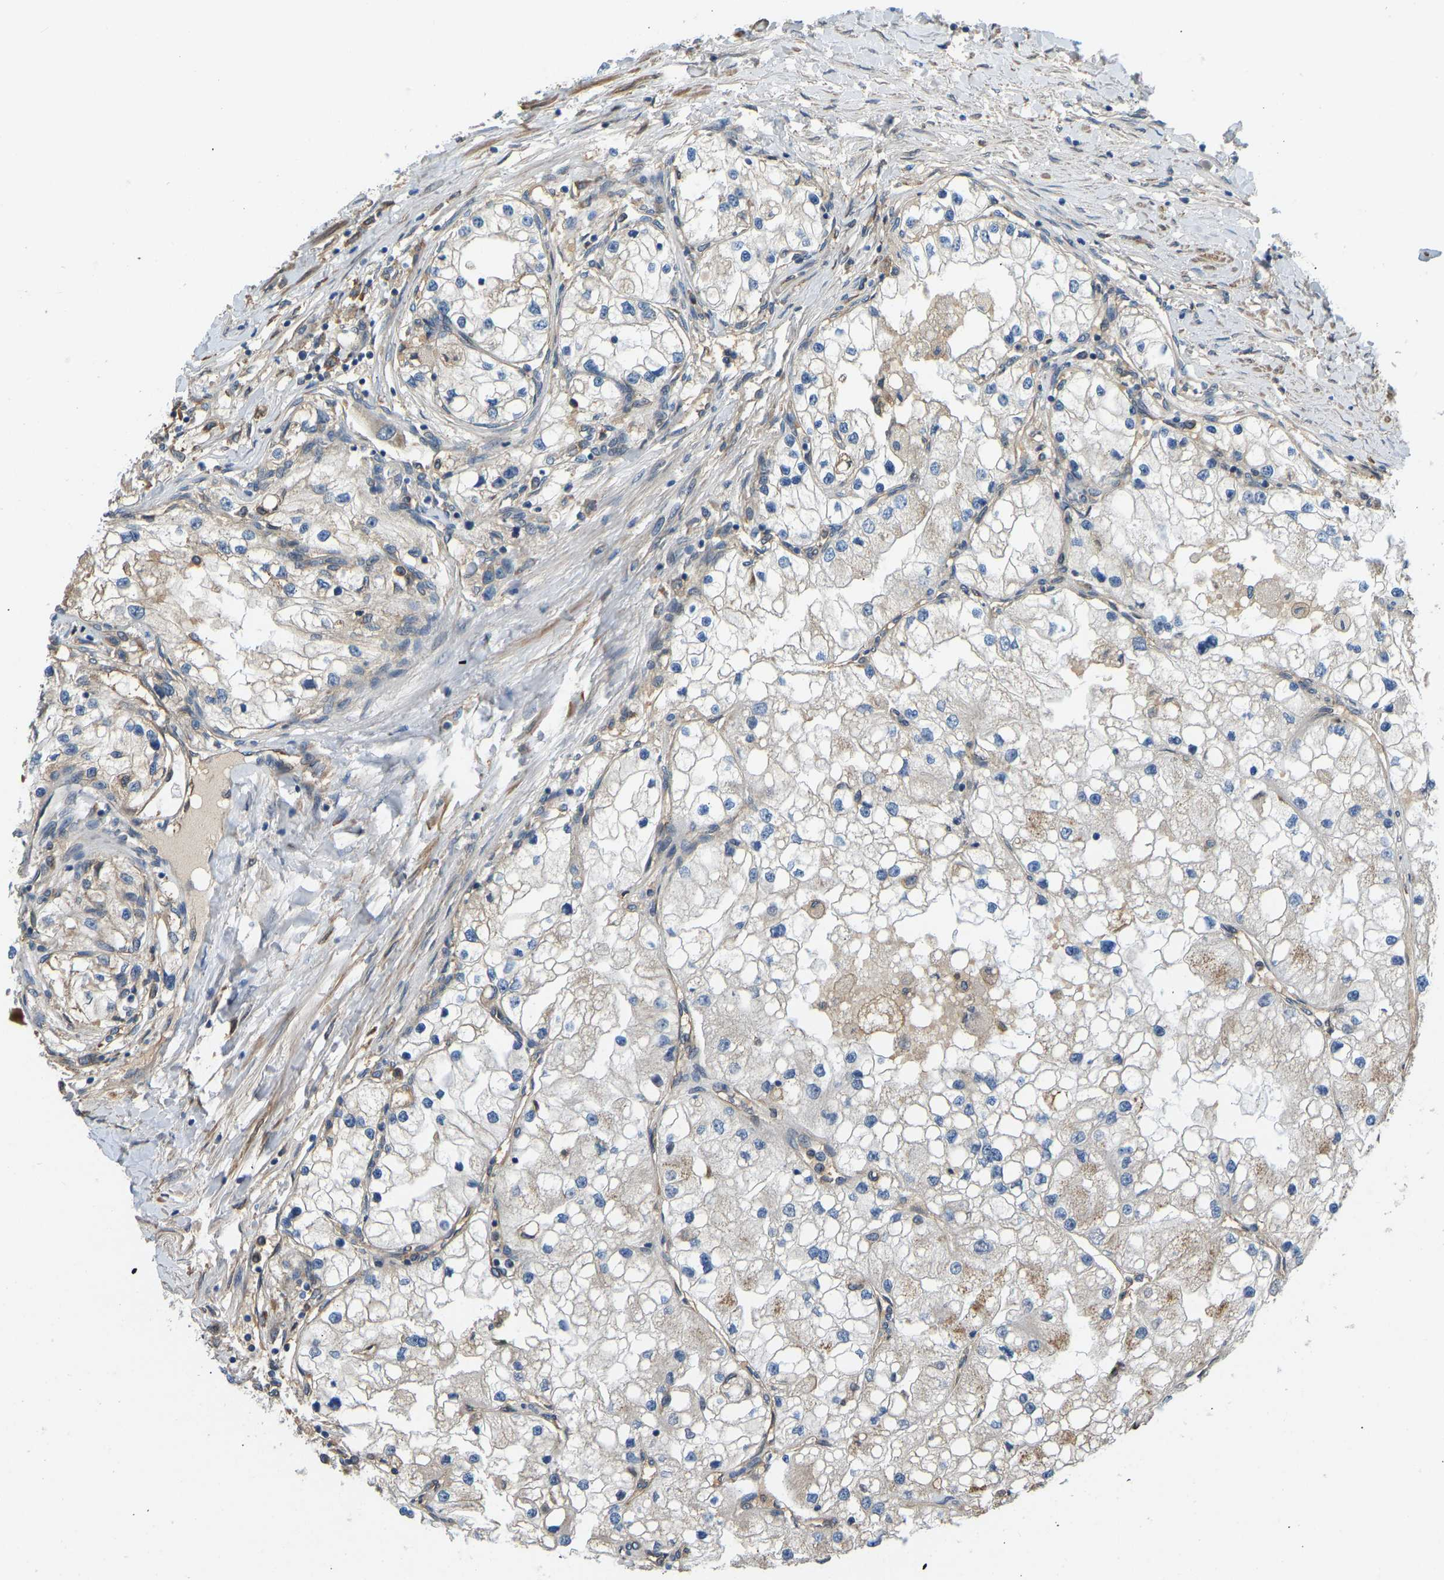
{"staining": {"intensity": "moderate", "quantity": "<25%", "location": "cytoplasmic/membranous"}, "tissue": "renal cancer", "cell_type": "Tumor cells", "image_type": "cancer", "snomed": [{"axis": "morphology", "description": "Adenocarcinoma, NOS"}, {"axis": "topography", "description": "Kidney"}], "caption": "The micrograph shows staining of renal cancer (adenocarcinoma), revealing moderate cytoplasmic/membranous protein expression (brown color) within tumor cells.", "gene": "OS9", "patient": {"sex": "male", "age": 68}}